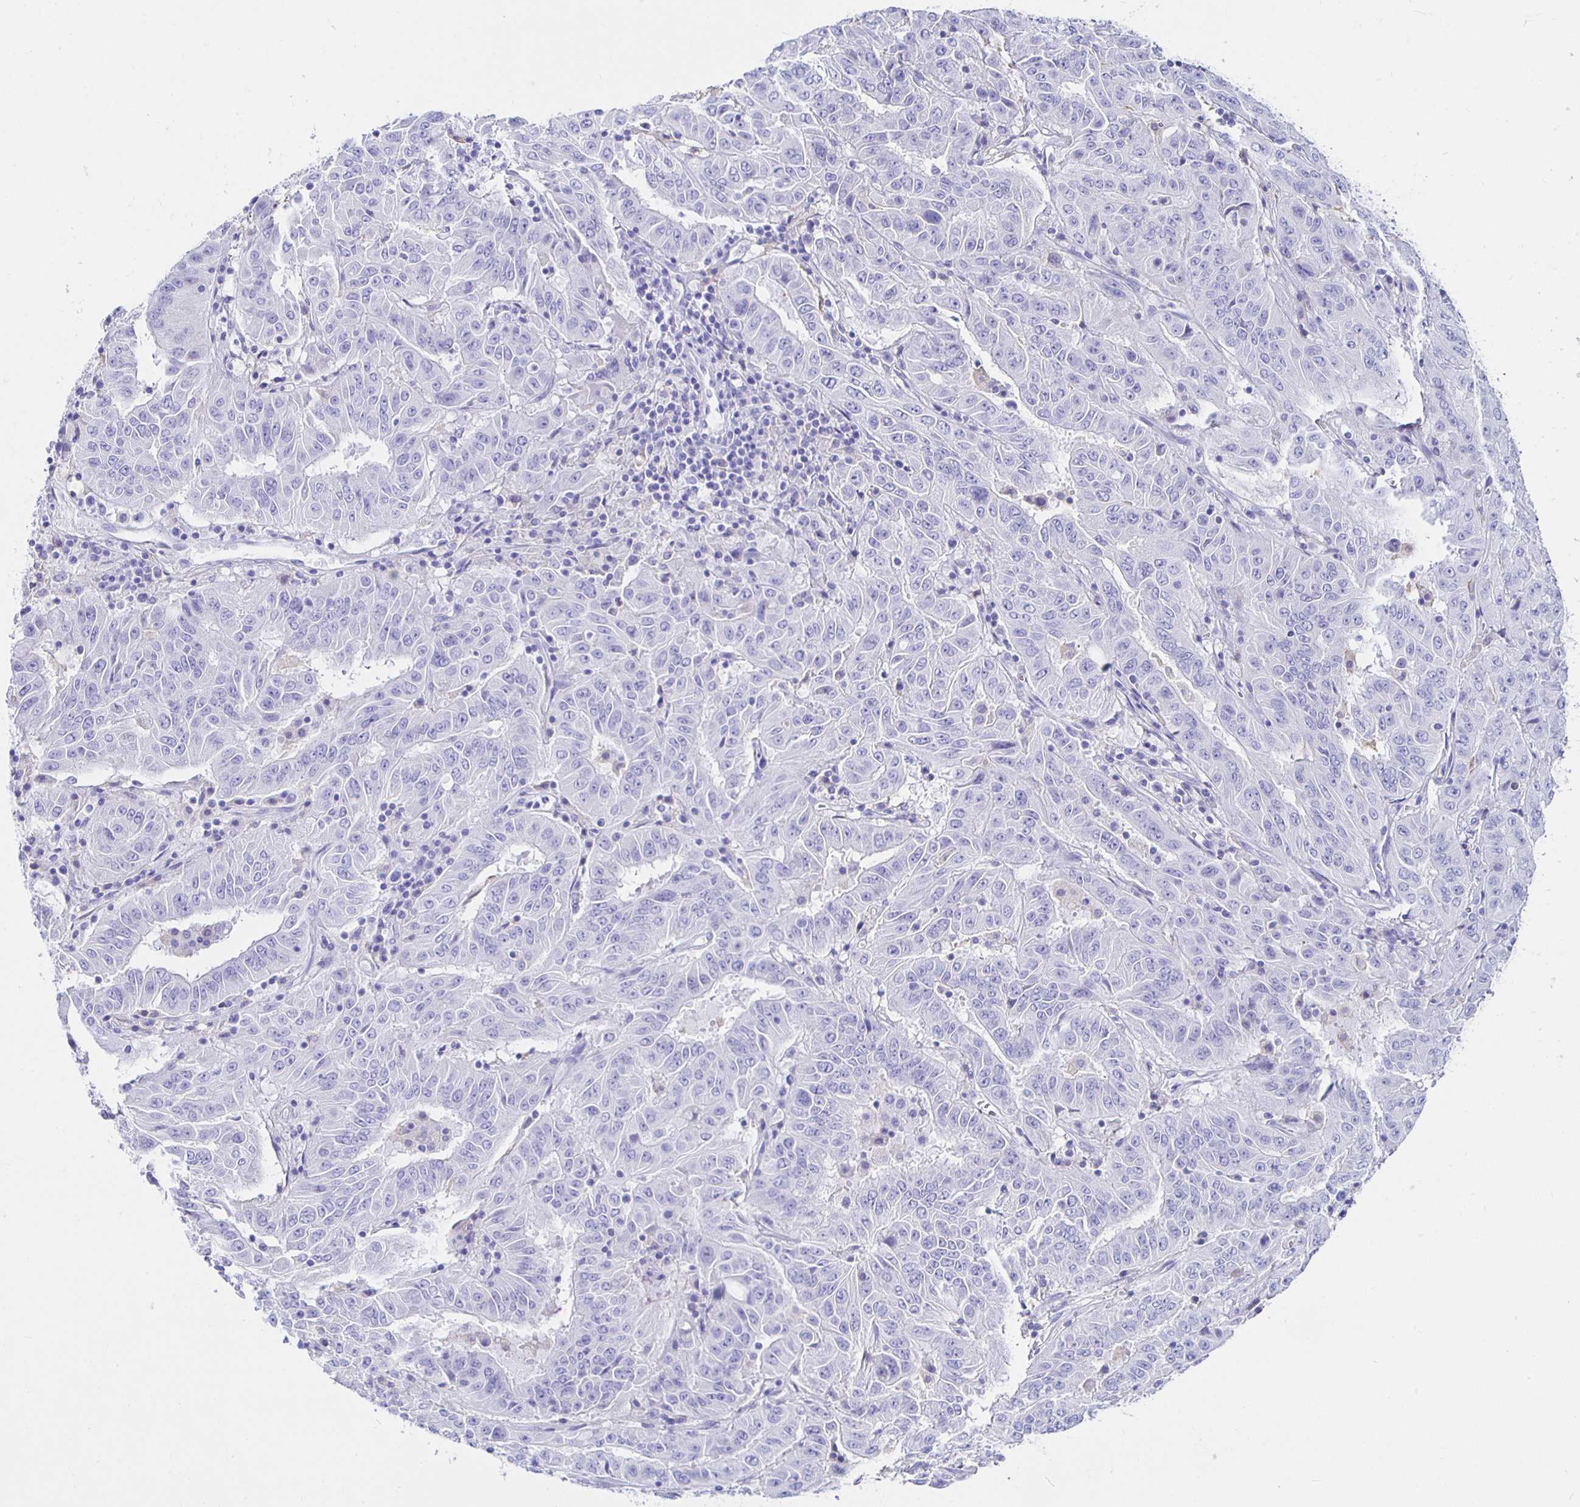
{"staining": {"intensity": "negative", "quantity": "none", "location": "none"}, "tissue": "pancreatic cancer", "cell_type": "Tumor cells", "image_type": "cancer", "snomed": [{"axis": "morphology", "description": "Adenocarcinoma, NOS"}, {"axis": "topography", "description": "Pancreas"}], "caption": "IHC histopathology image of neoplastic tissue: human adenocarcinoma (pancreatic) stained with DAB (3,3'-diaminobenzidine) displays no significant protein staining in tumor cells.", "gene": "UMOD", "patient": {"sex": "male", "age": 63}}